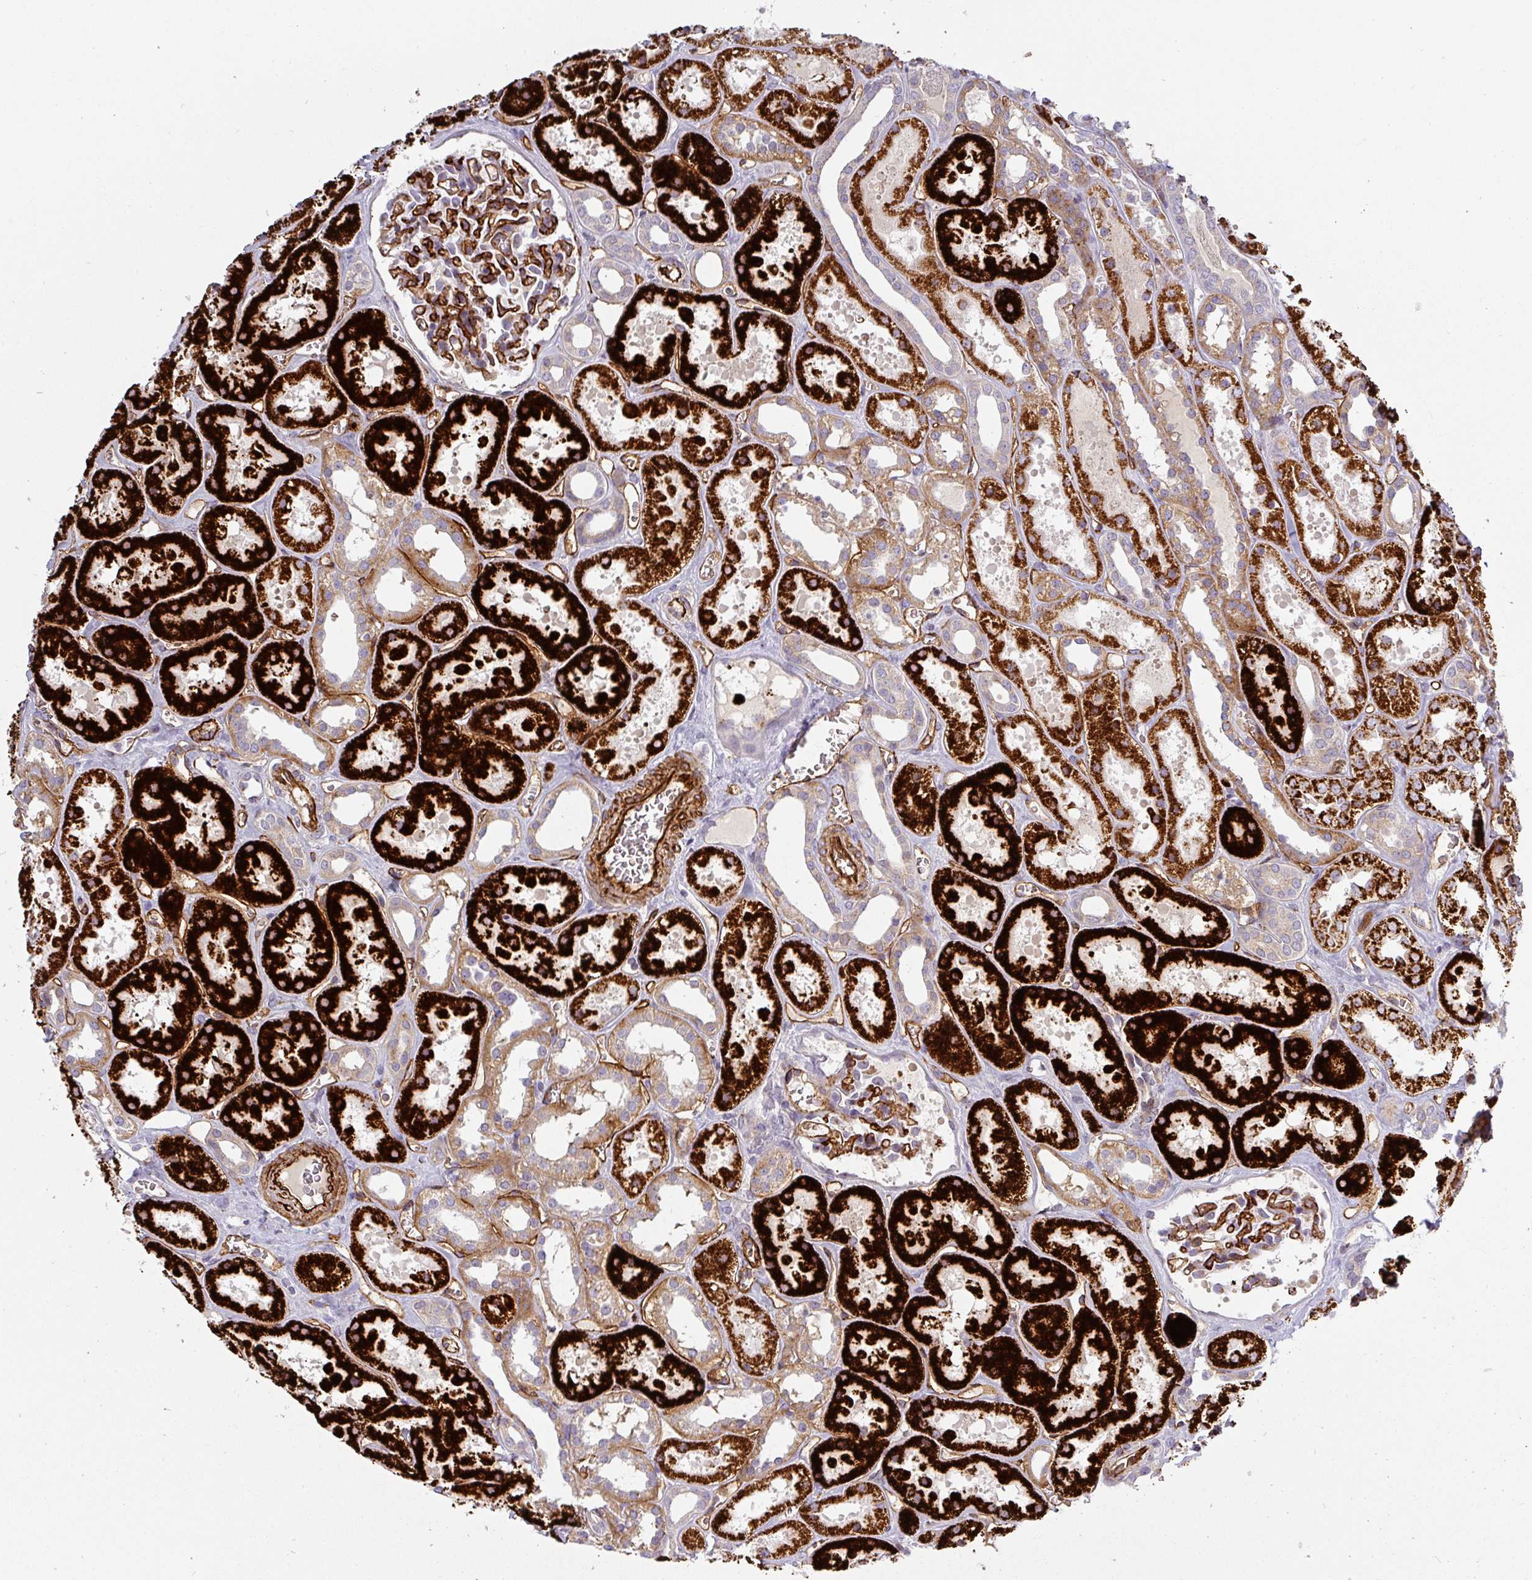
{"staining": {"intensity": "negative", "quantity": "none", "location": "none"}, "tissue": "kidney", "cell_type": "Cells in glomeruli", "image_type": "normal", "snomed": [{"axis": "morphology", "description": "Normal tissue, NOS"}, {"axis": "topography", "description": "Kidney"}], "caption": "An IHC histopathology image of unremarkable kidney is shown. There is no staining in cells in glomeruli of kidney.", "gene": "PRODH2", "patient": {"sex": "female", "age": 41}}